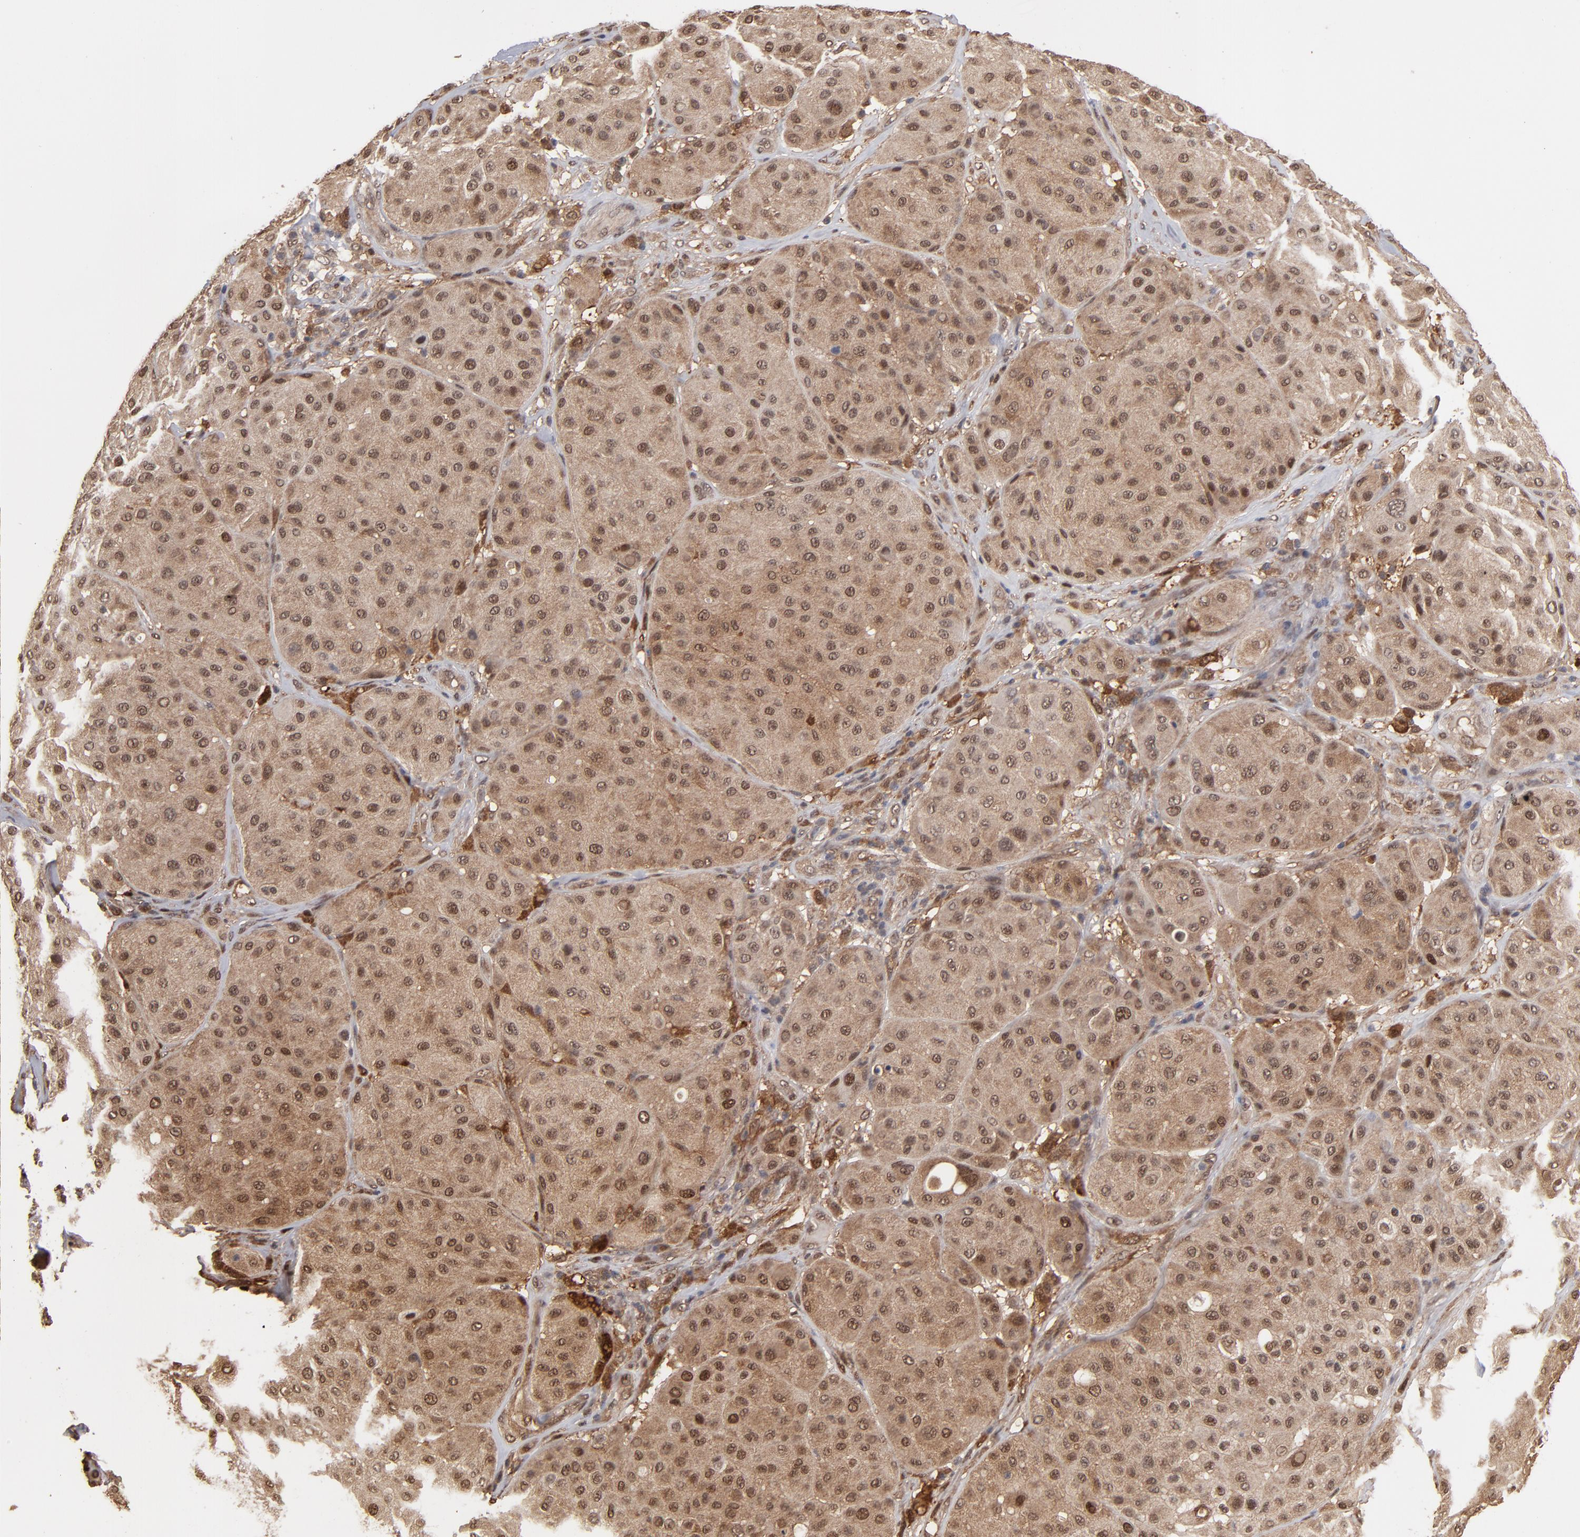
{"staining": {"intensity": "moderate", "quantity": ">75%", "location": "cytoplasmic/membranous,nuclear"}, "tissue": "melanoma", "cell_type": "Tumor cells", "image_type": "cancer", "snomed": [{"axis": "morphology", "description": "Normal tissue, NOS"}, {"axis": "morphology", "description": "Malignant melanoma, Metastatic site"}, {"axis": "topography", "description": "Skin"}], "caption": "Malignant melanoma (metastatic site) stained for a protein (brown) reveals moderate cytoplasmic/membranous and nuclear positive positivity in about >75% of tumor cells.", "gene": "HUWE1", "patient": {"sex": "male", "age": 41}}